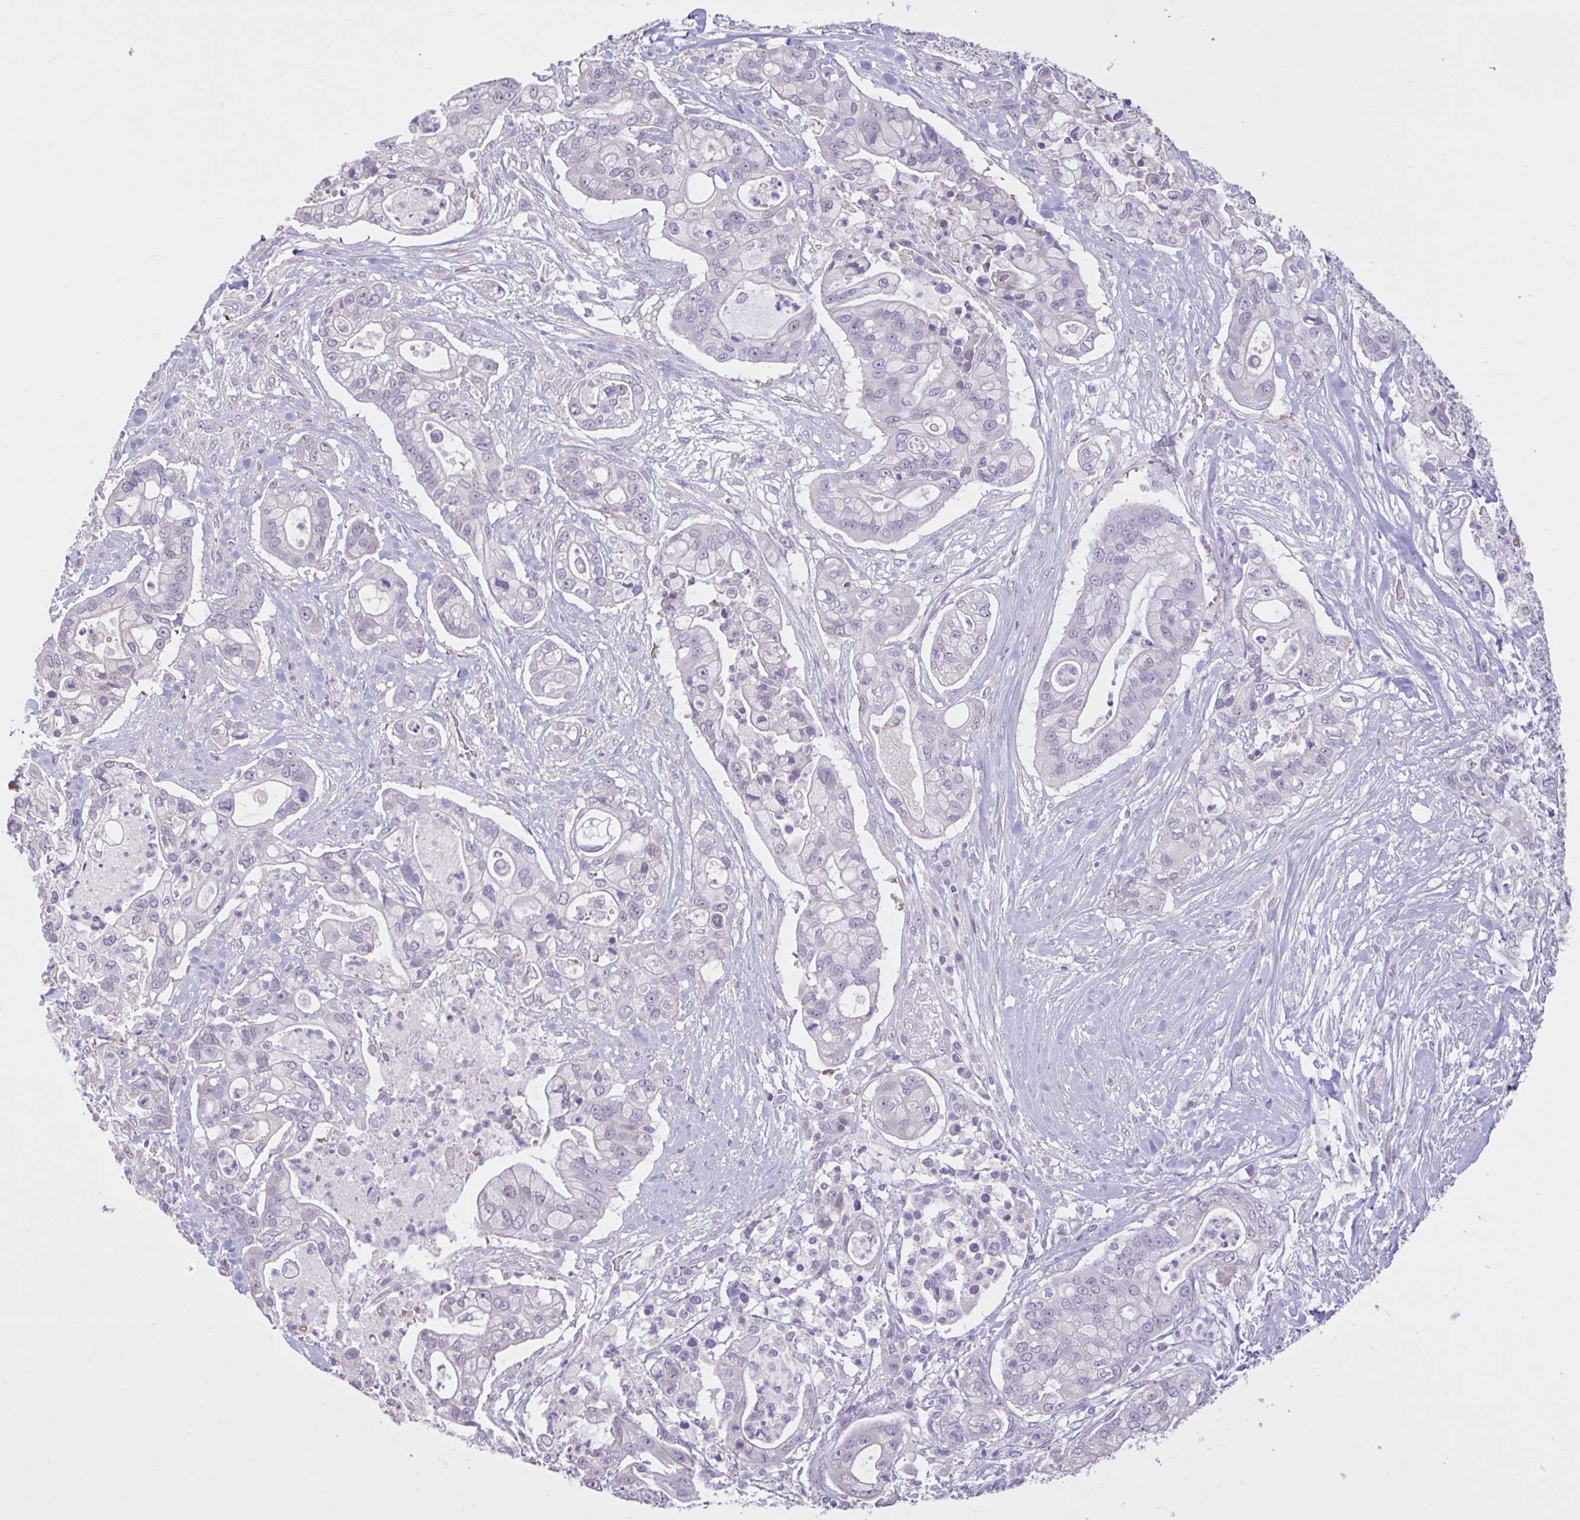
{"staining": {"intensity": "negative", "quantity": "none", "location": "none"}, "tissue": "pancreatic cancer", "cell_type": "Tumor cells", "image_type": "cancer", "snomed": [{"axis": "morphology", "description": "Adenocarcinoma, NOS"}, {"axis": "topography", "description": "Pancreas"}], "caption": "Tumor cells show no significant protein expression in adenocarcinoma (pancreatic).", "gene": "CDH19", "patient": {"sex": "female", "age": 69}}